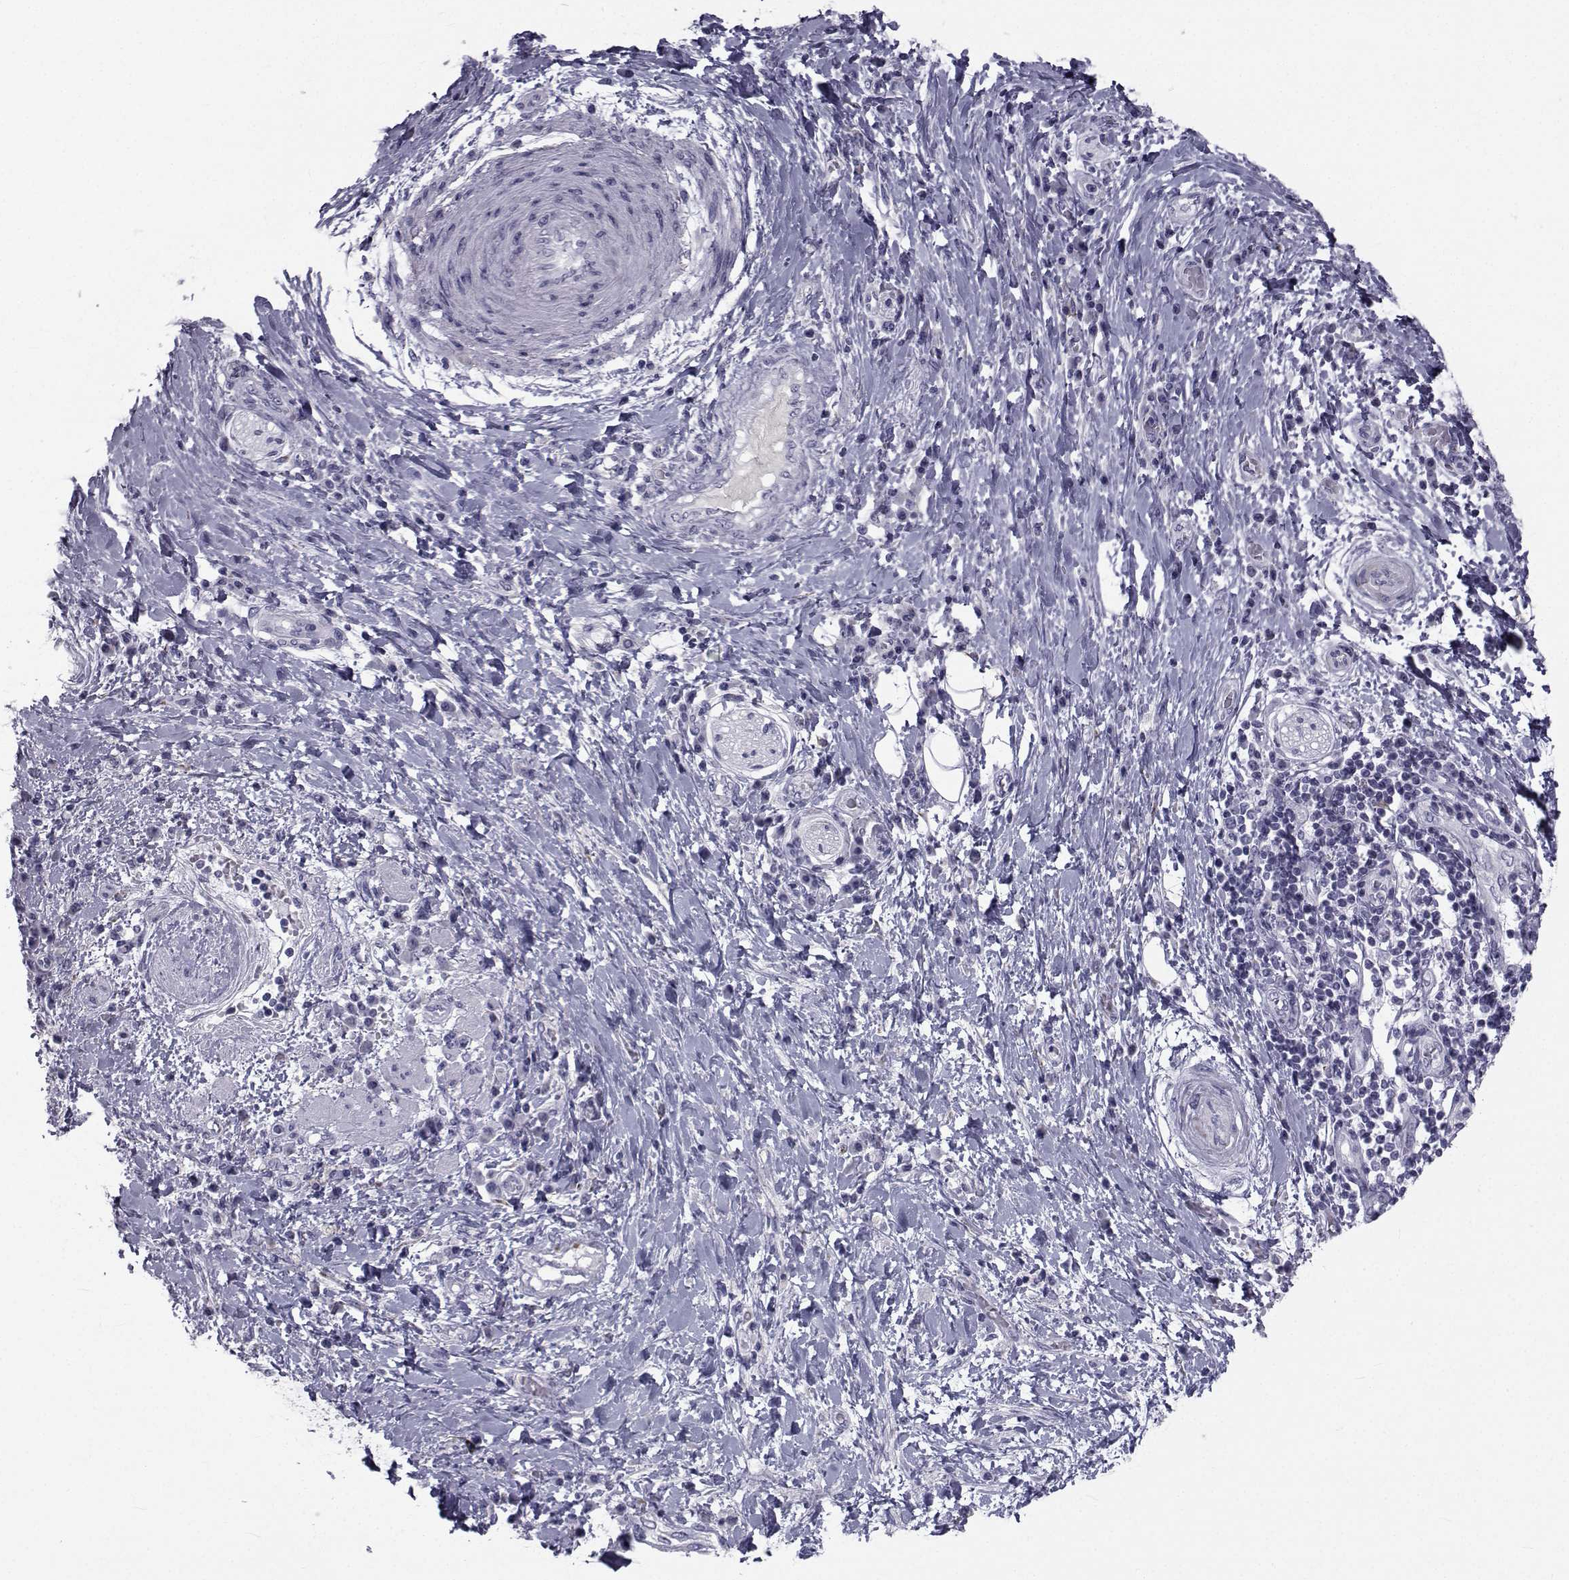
{"staining": {"intensity": "negative", "quantity": "none", "location": "none"}, "tissue": "liver cancer", "cell_type": "Tumor cells", "image_type": "cancer", "snomed": [{"axis": "morphology", "description": "Cholangiocarcinoma"}, {"axis": "topography", "description": "Liver"}], "caption": "IHC photomicrograph of neoplastic tissue: liver cholangiocarcinoma stained with DAB displays no significant protein positivity in tumor cells. (Brightfield microscopy of DAB IHC at high magnification).", "gene": "FDXR", "patient": {"sex": "female", "age": 73}}